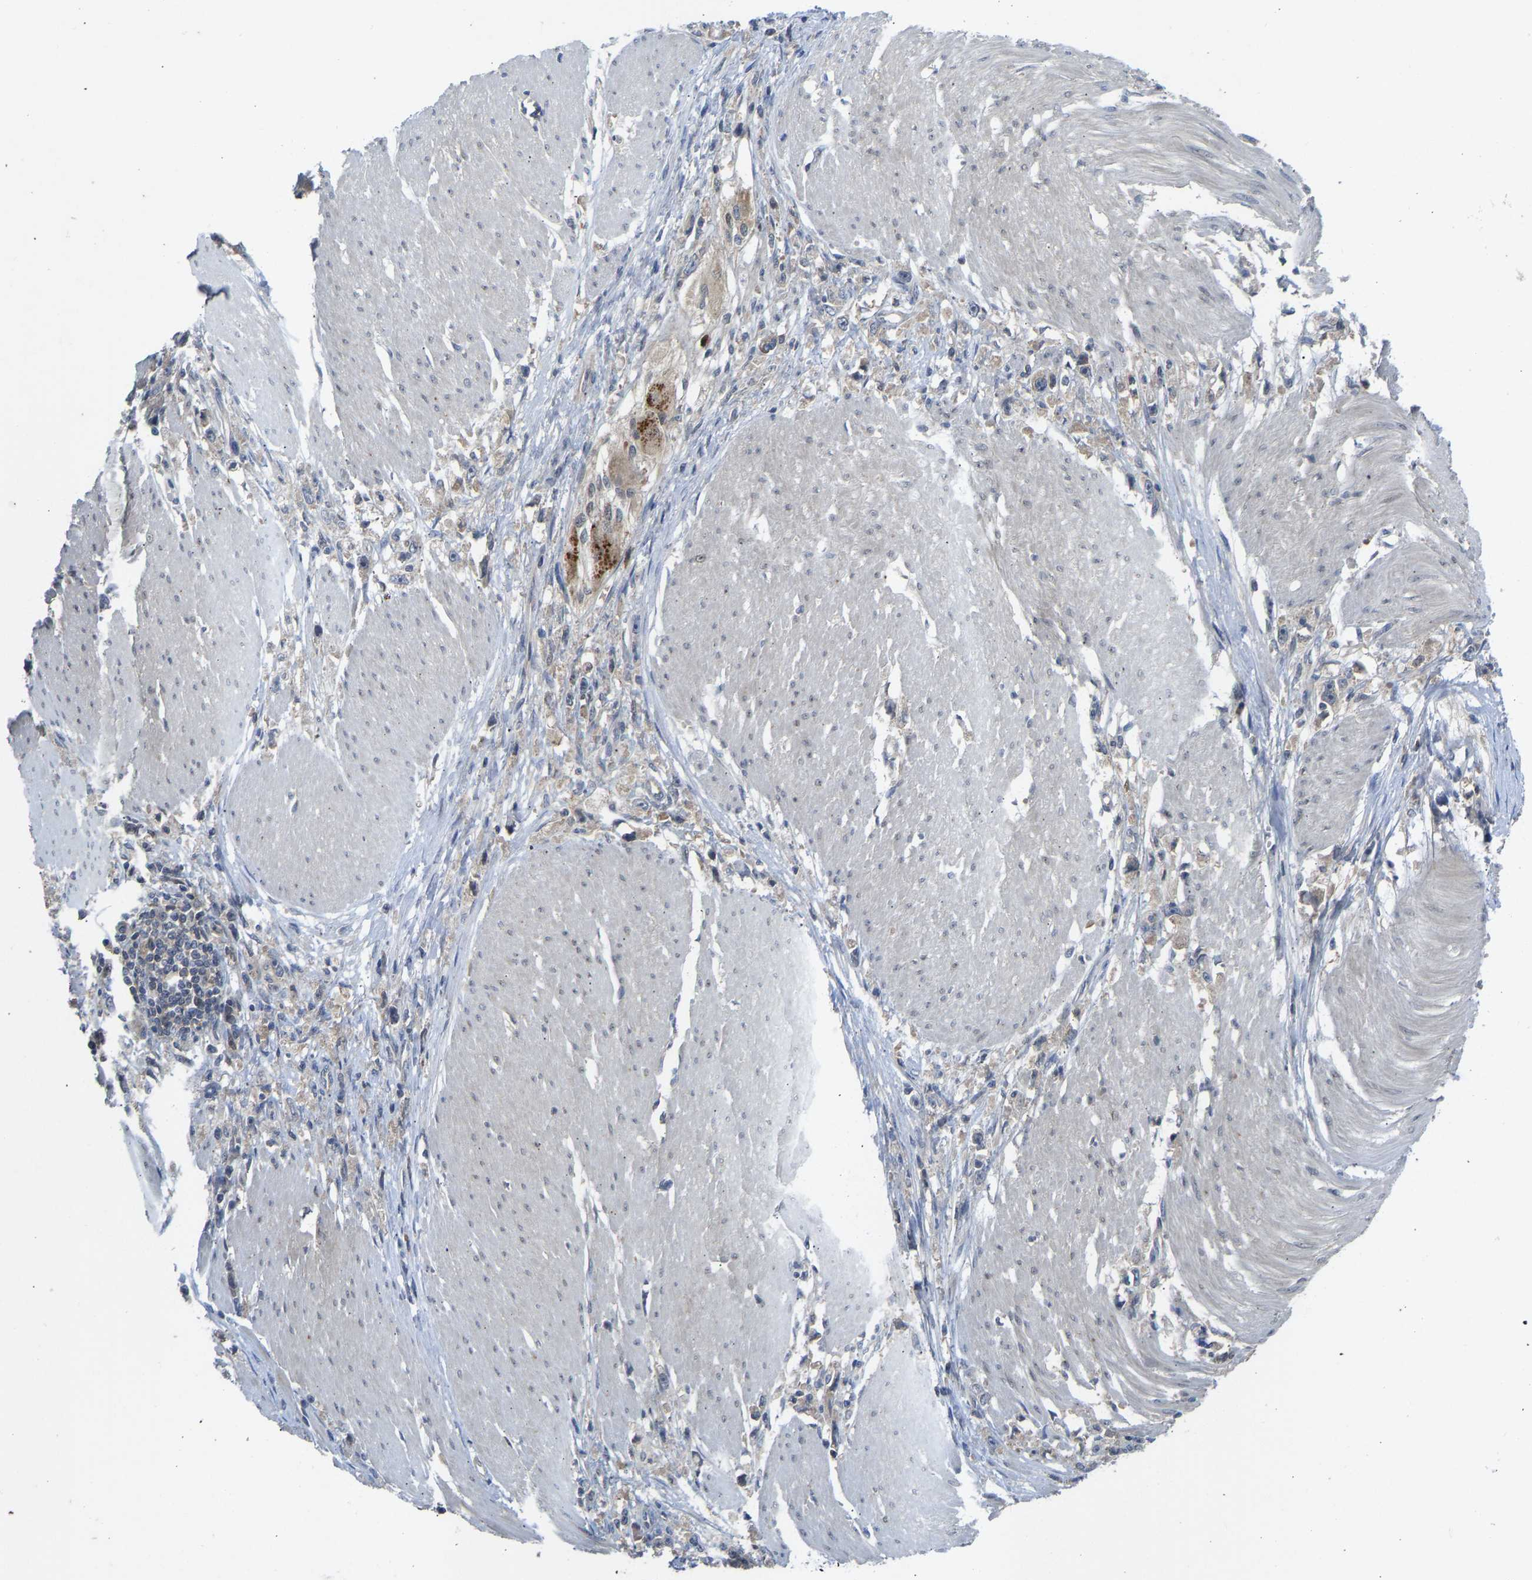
{"staining": {"intensity": "weak", "quantity": "<25%", "location": "cytoplasmic/membranous"}, "tissue": "stomach cancer", "cell_type": "Tumor cells", "image_type": "cancer", "snomed": [{"axis": "morphology", "description": "Adenocarcinoma, NOS"}, {"axis": "topography", "description": "Stomach"}], "caption": "There is no significant positivity in tumor cells of stomach adenocarcinoma. (DAB (3,3'-diaminobenzidine) immunohistochemistry (IHC) with hematoxylin counter stain).", "gene": "ZNF251", "patient": {"sex": "female", "age": 59}}